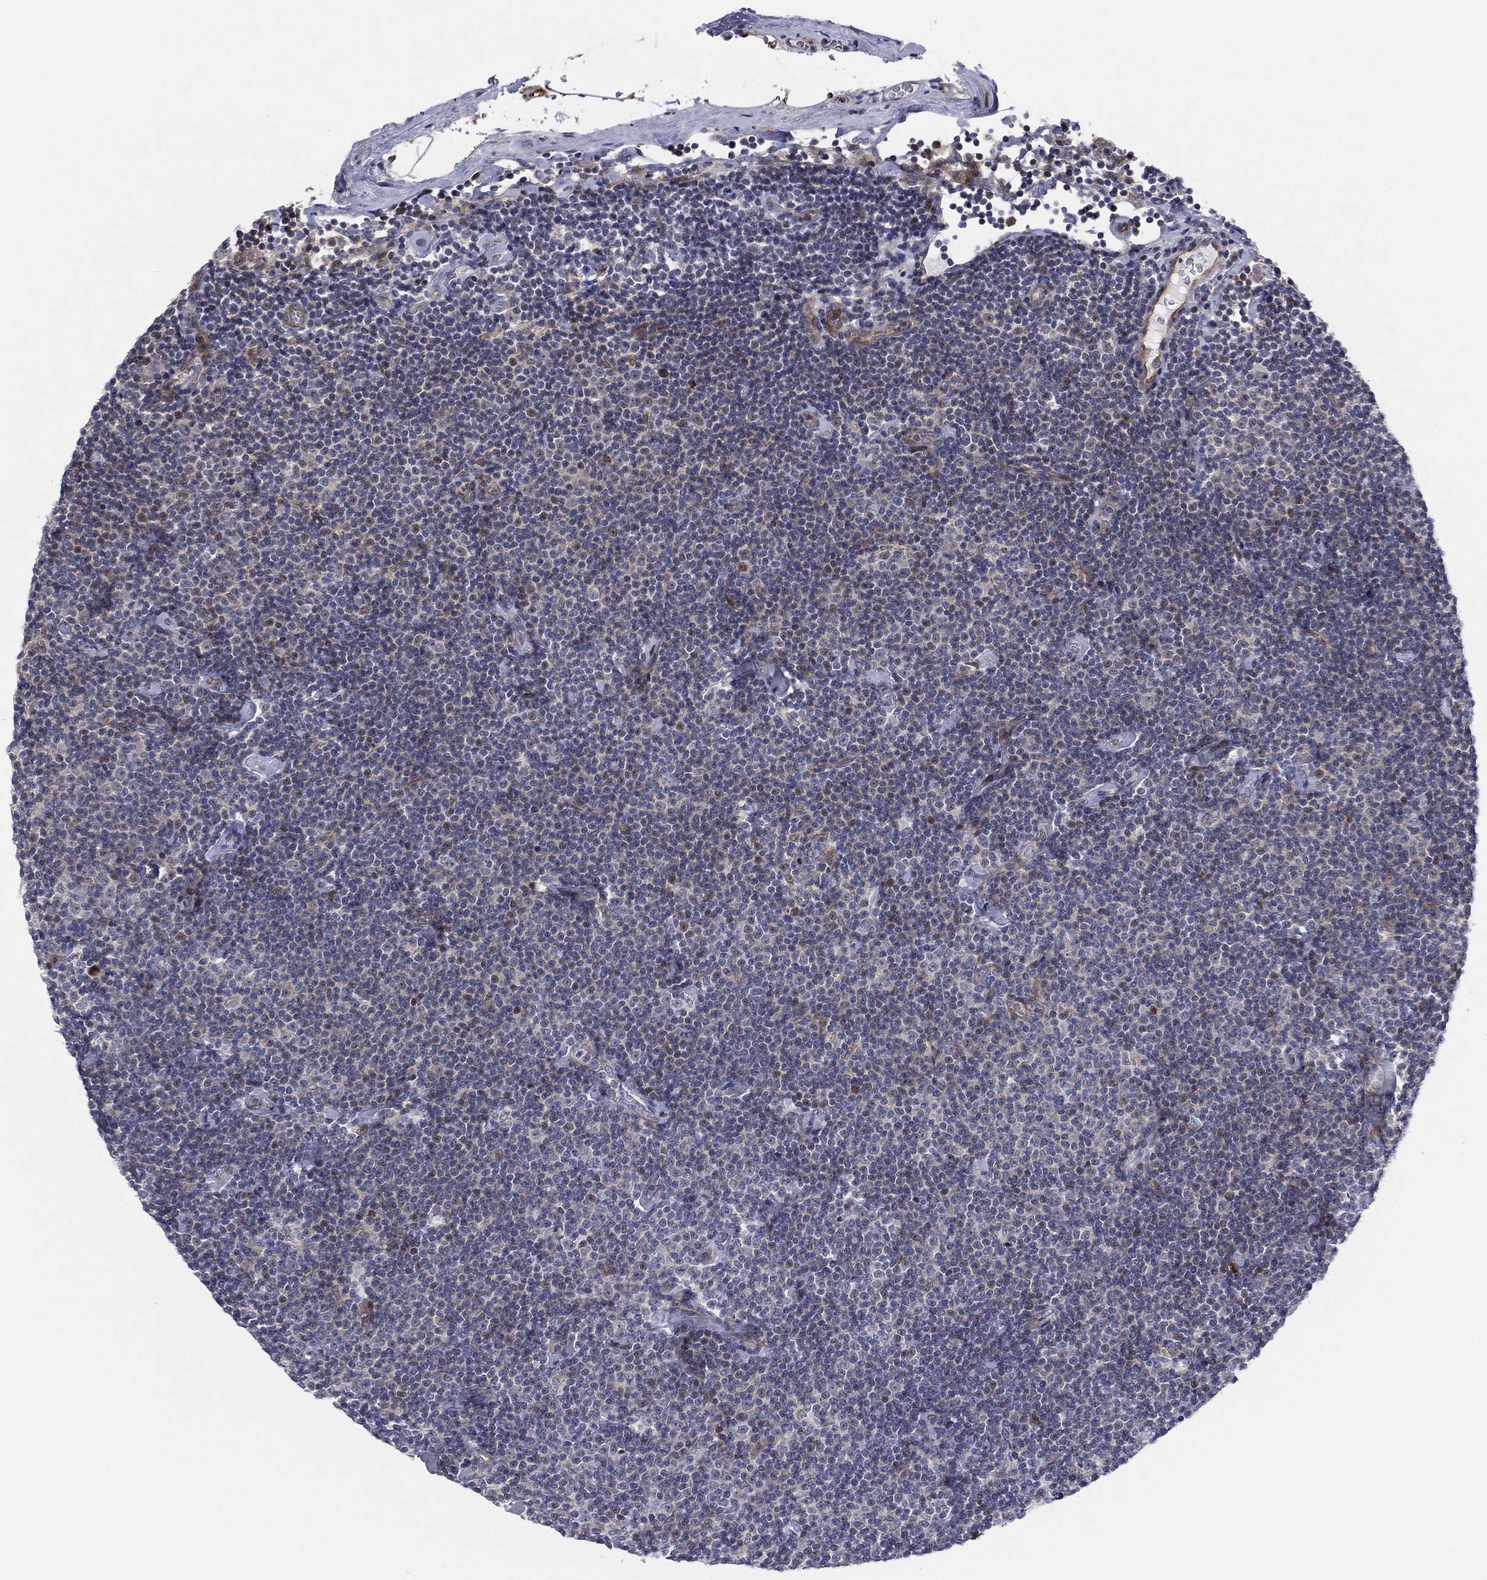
{"staining": {"intensity": "weak", "quantity": "<25%", "location": "cytoplasmic/membranous"}, "tissue": "lymphoma", "cell_type": "Tumor cells", "image_type": "cancer", "snomed": [{"axis": "morphology", "description": "Malignant lymphoma, non-Hodgkin's type, Low grade"}, {"axis": "topography", "description": "Lymph node"}], "caption": "Immunohistochemistry (IHC) photomicrograph of neoplastic tissue: human low-grade malignant lymphoma, non-Hodgkin's type stained with DAB exhibits no significant protein expression in tumor cells. The staining was performed using DAB to visualize the protein expression in brown, while the nuclei were stained in blue with hematoxylin (Magnification: 20x).", "gene": "UTP14A", "patient": {"sex": "male", "age": 81}}